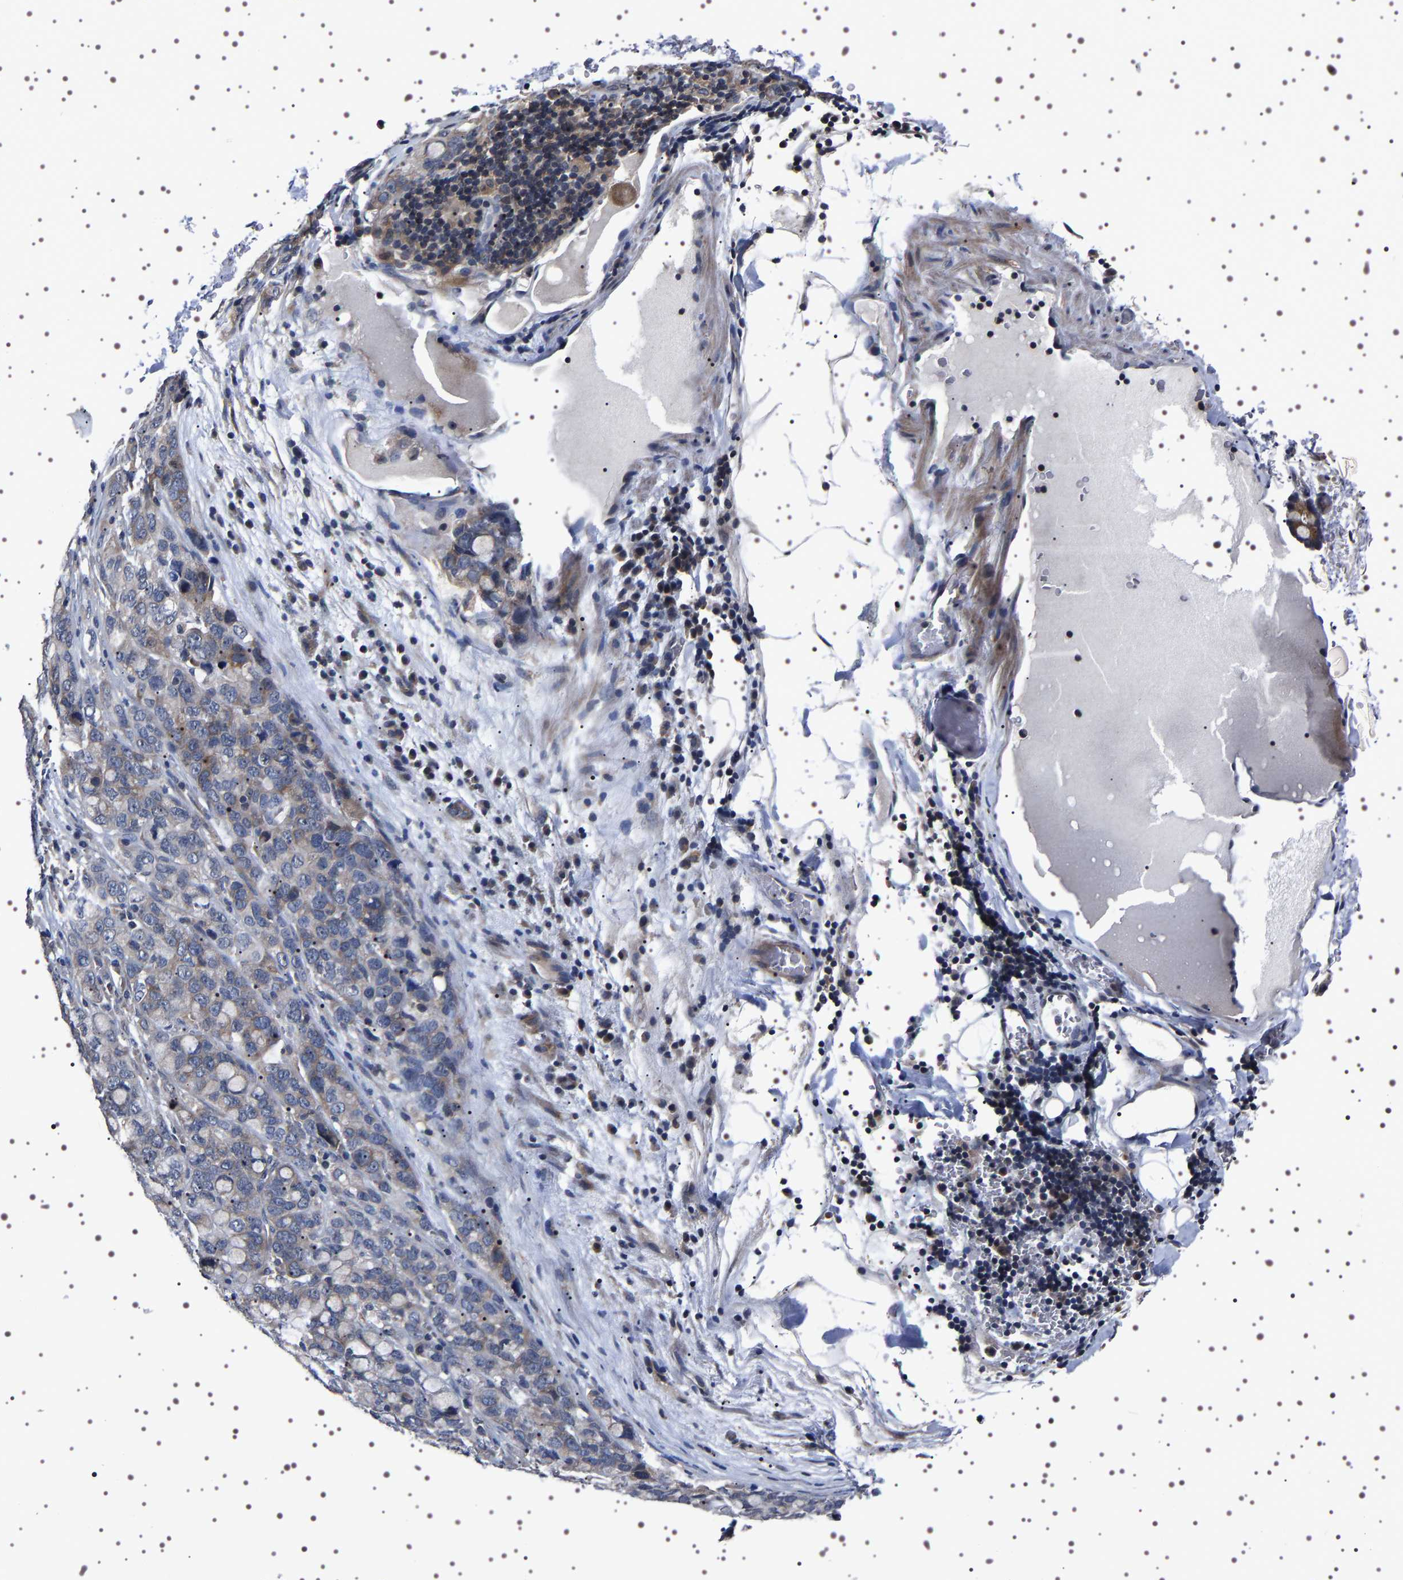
{"staining": {"intensity": "moderate", "quantity": "<25%", "location": "cytoplasmic/membranous"}, "tissue": "stomach cancer", "cell_type": "Tumor cells", "image_type": "cancer", "snomed": [{"axis": "morphology", "description": "Adenocarcinoma, NOS"}, {"axis": "topography", "description": "Stomach, lower"}], "caption": "This photomicrograph reveals IHC staining of human stomach cancer, with low moderate cytoplasmic/membranous staining in approximately <25% of tumor cells.", "gene": "TARBP1", "patient": {"sex": "male", "age": 84}}